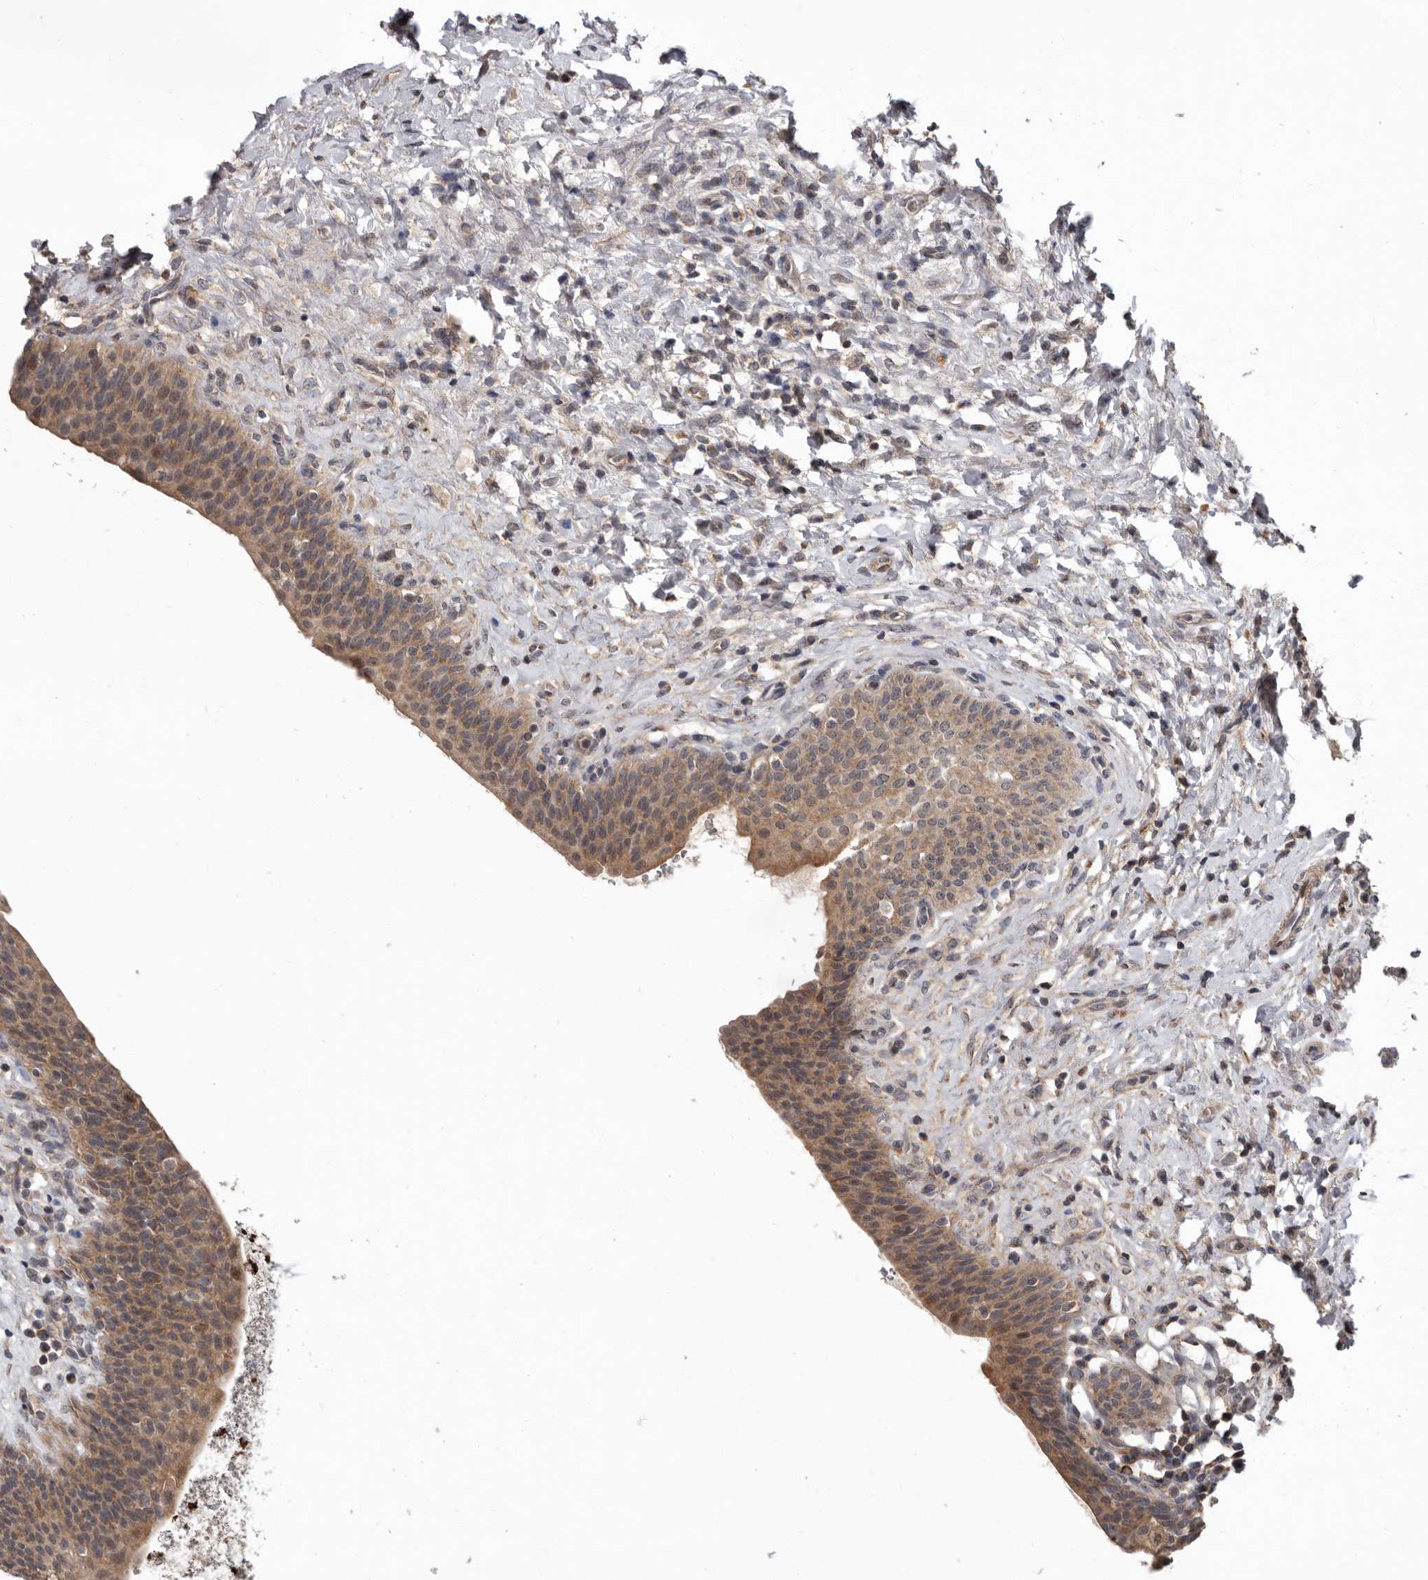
{"staining": {"intensity": "moderate", "quantity": ">75%", "location": "cytoplasmic/membranous"}, "tissue": "urinary bladder", "cell_type": "Urothelial cells", "image_type": "normal", "snomed": [{"axis": "morphology", "description": "Normal tissue, NOS"}, {"axis": "topography", "description": "Urinary bladder"}], "caption": "An image showing moderate cytoplasmic/membranous staining in about >75% of urothelial cells in benign urinary bladder, as visualized by brown immunohistochemical staining.", "gene": "FGFR4", "patient": {"sex": "male", "age": 83}}